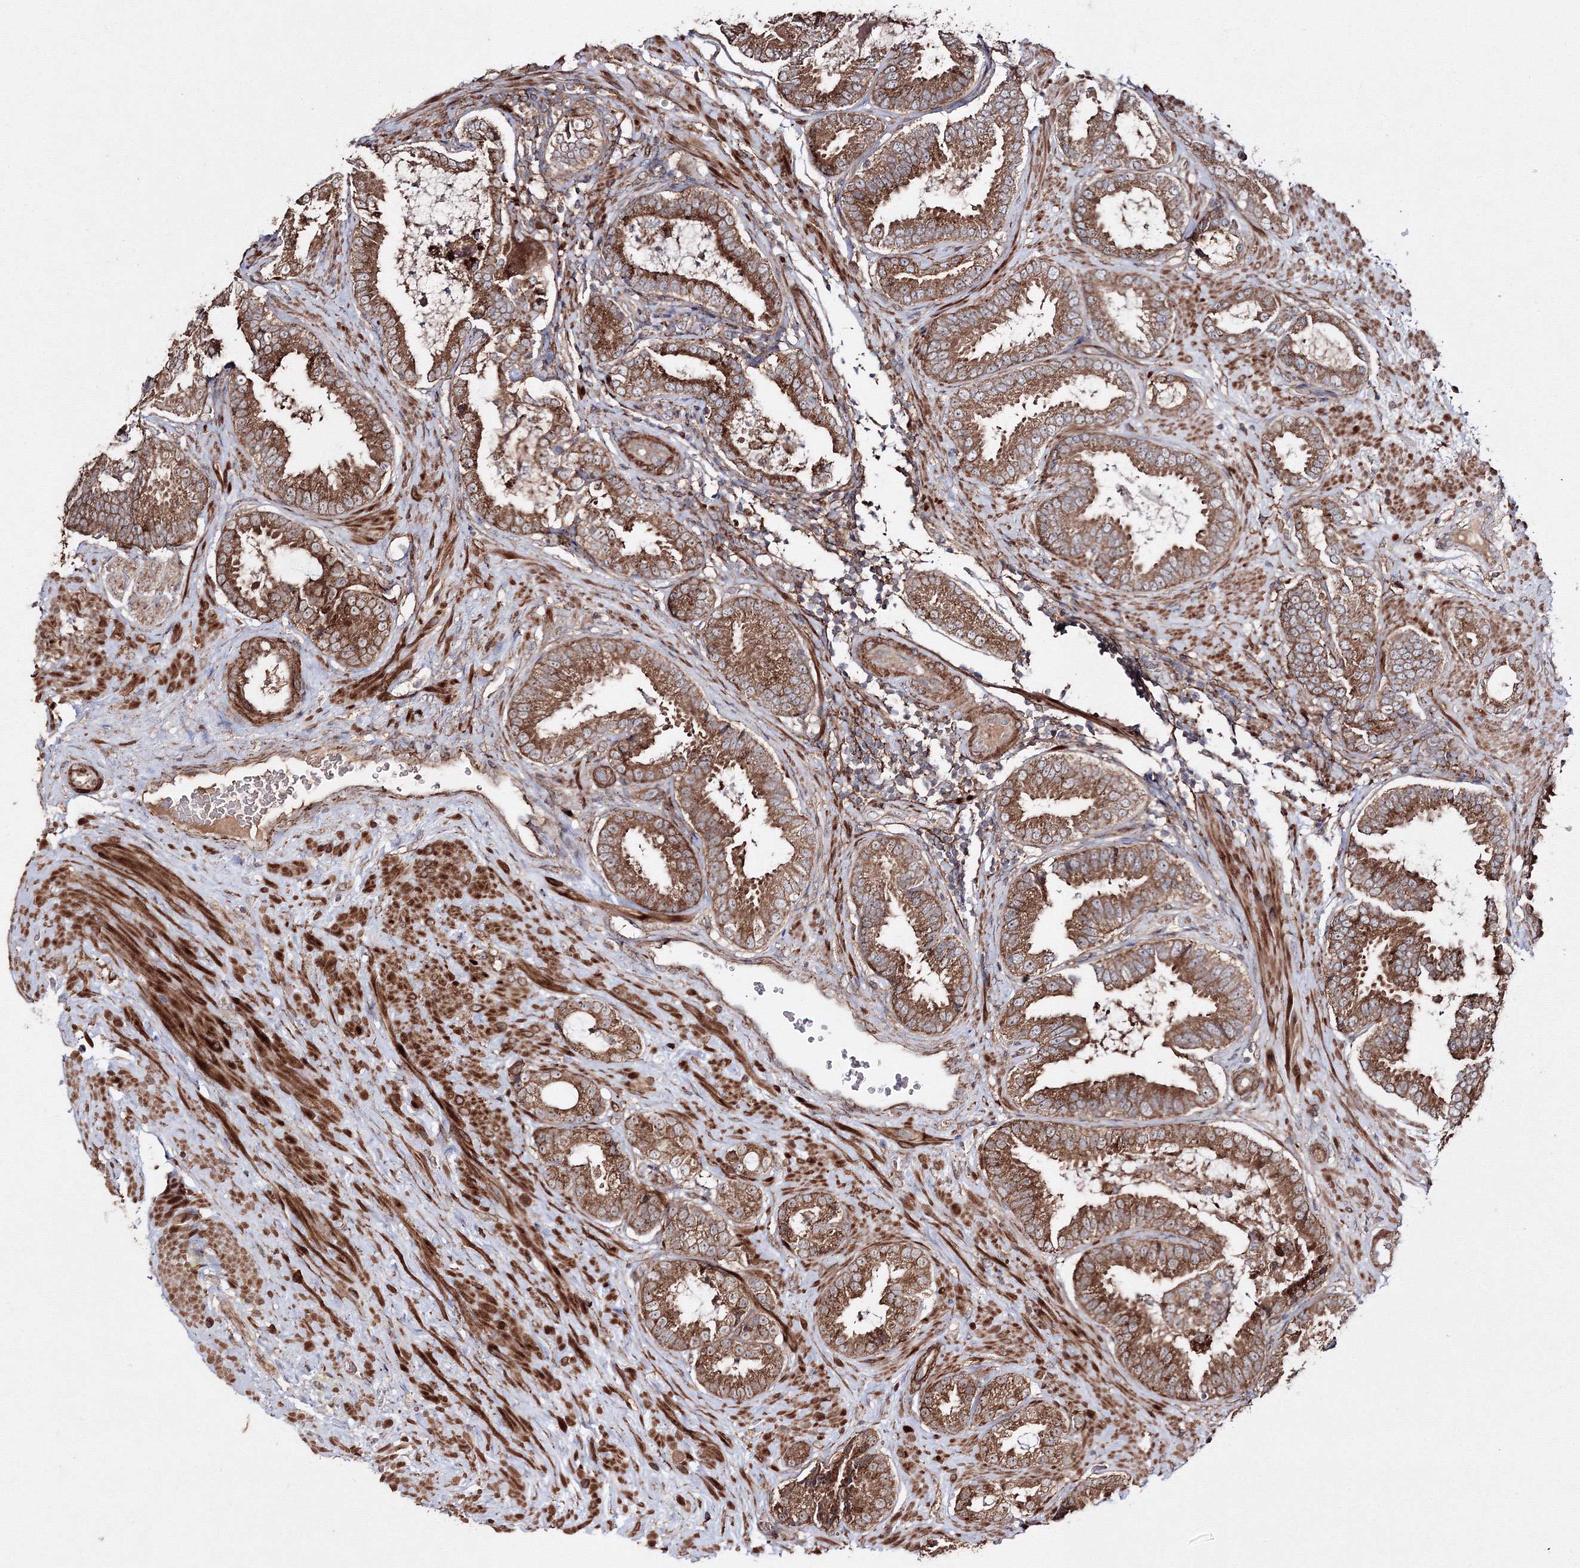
{"staining": {"intensity": "strong", "quantity": ">75%", "location": "cytoplasmic/membranous"}, "tissue": "prostate cancer", "cell_type": "Tumor cells", "image_type": "cancer", "snomed": [{"axis": "morphology", "description": "Adenocarcinoma, Low grade"}, {"axis": "topography", "description": "Prostate"}], "caption": "This is a micrograph of immunohistochemistry staining of prostate cancer (adenocarcinoma (low-grade)), which shows strong staining in the cytoplasmic/membranous of tumor cells.", "gene": "DDO", "patient": {"sex": "male", "age": 71}}